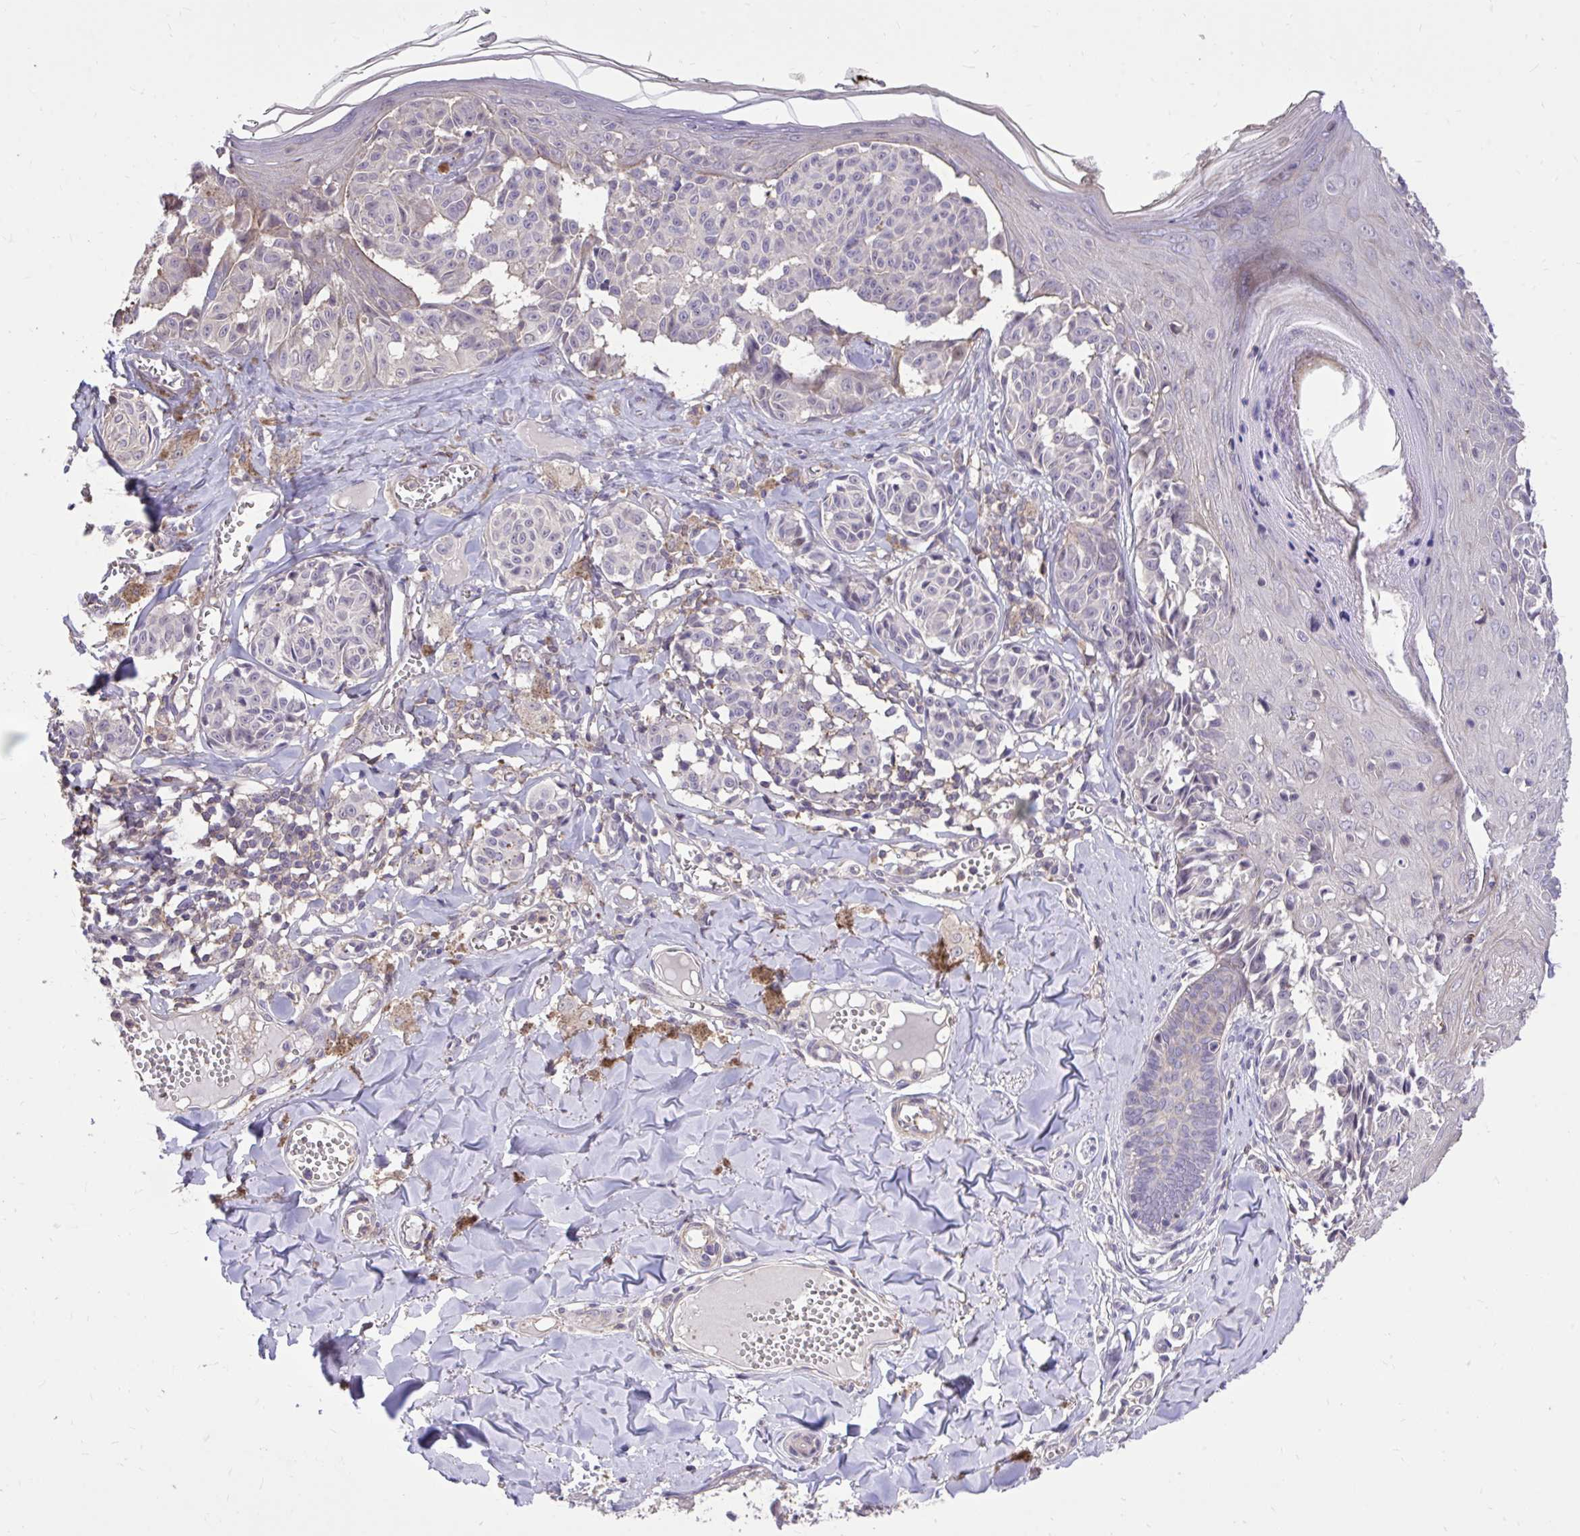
{"staining": {"intensity": "negative", "quantity": "none", "location": "none"}, "tissue": "melanoma", "cell_type": "Tumor cells", "image_type": "cancer", "snomed": [{"axis": "morphology", "description": "Malignant melanoma, NOS"}, {"axis": "topography", "description": "Skin"}], "caption": "DAB immunohistochemical staining of melanoma reveals no significant positivity in tumor cells.", "gene": "IGFL2", "patient": {"sex": "female", "age": 43}}